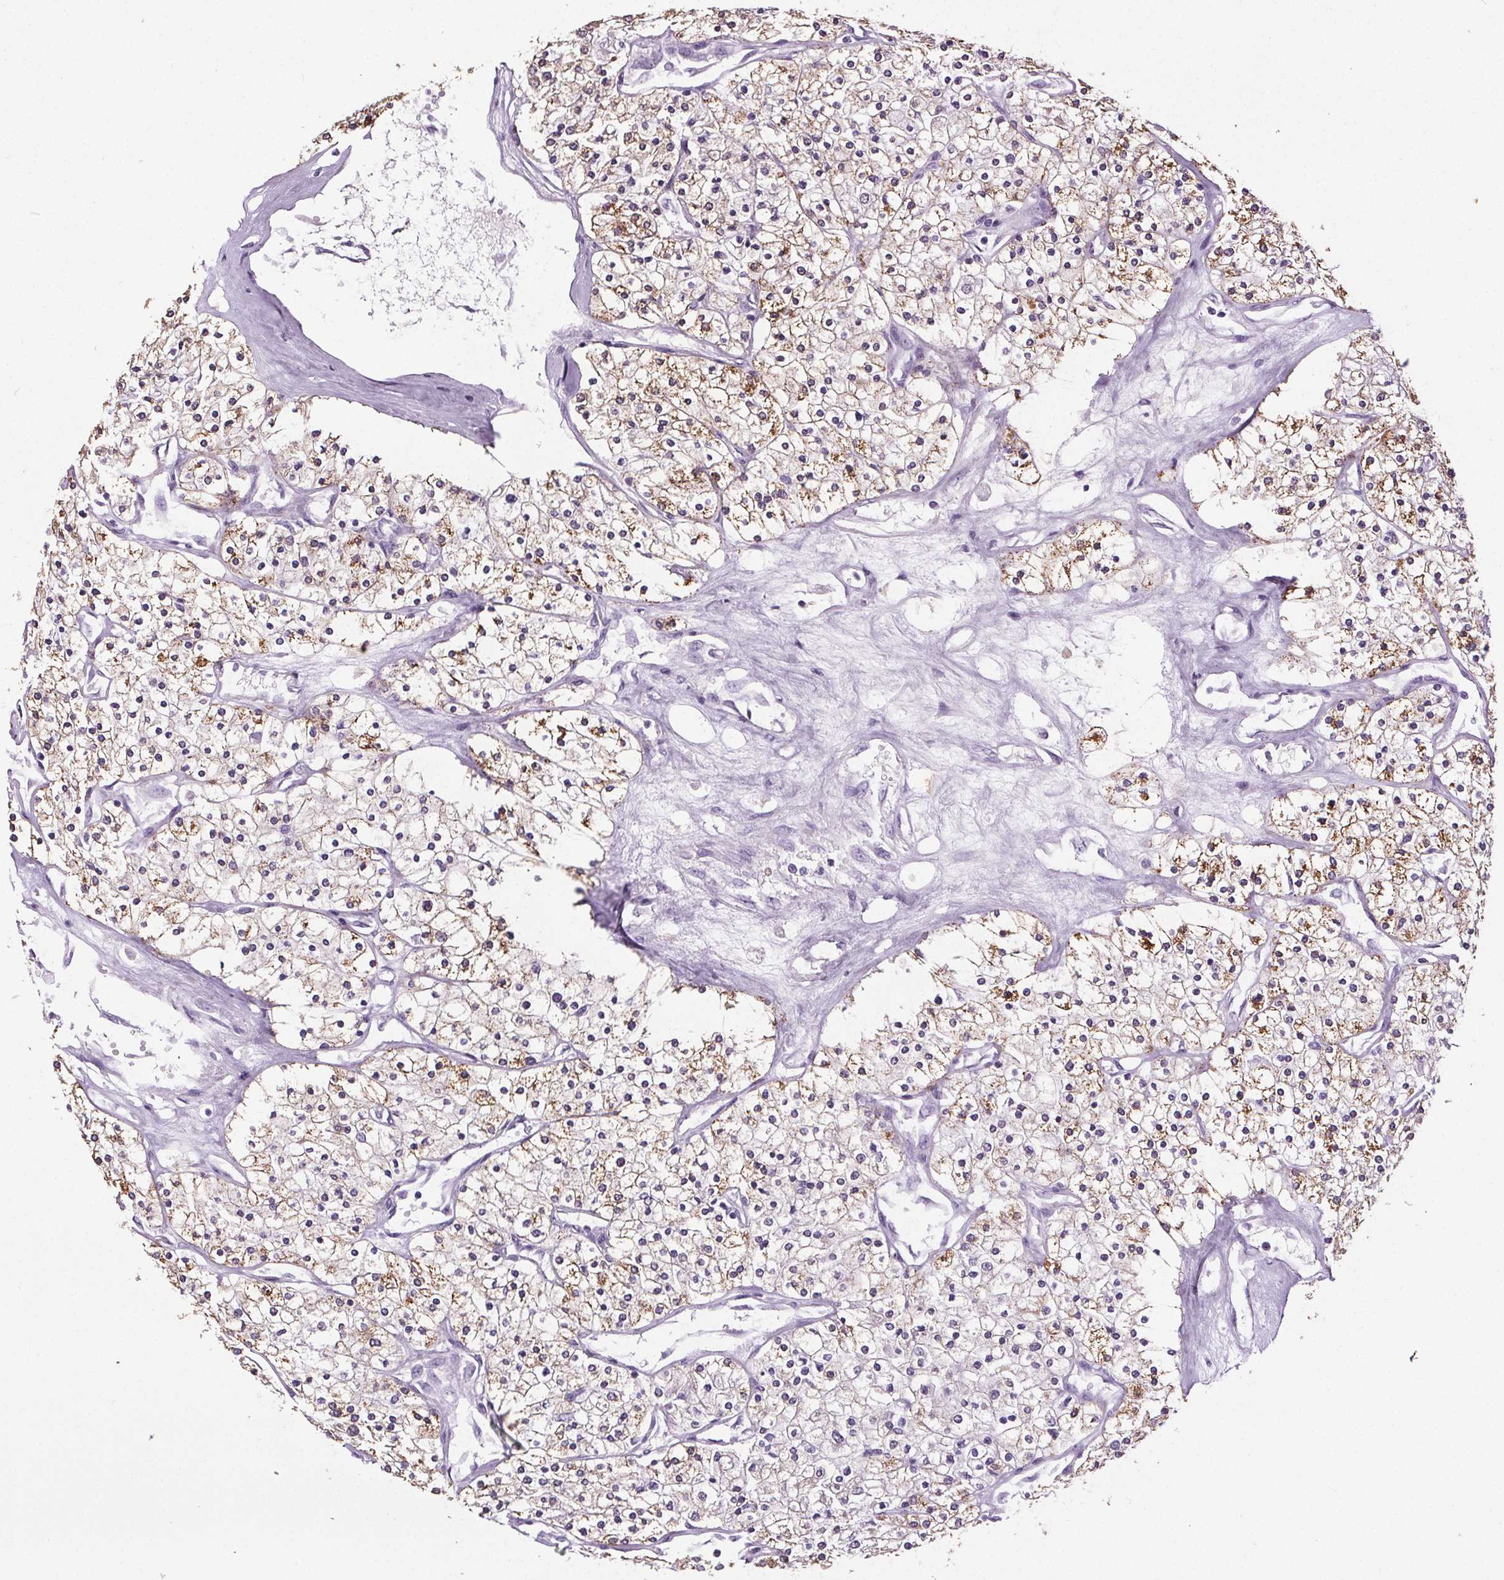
{"staining": {"intensity": "moderate", "quantity": "25%-75%", "location": "cytoplasmic/membranous"}, "tissue": "renal cancer", "cell_type": "Tumor cells", "image_type": "cancer", "snomed": [{"axis": "morphology", "description": "Adenocarcinoma, NOS"}, {"axis": "topography", "description": "Kidney"}], "caption": "Protein staining demonstrates moderate cytoplasmic/membranous positivity in about 25%-75% of tumor cells in renal adenocarcinoma. The staining was performed using DAB (3,3'-diaminobenzidine) to visualize the protein expression in brown, while the nuclei were stained in blue with hematoxylin (Magnification: 20x).", "gene": "GPIHBP1", "patient": {"sex": "male", "age": 80}}